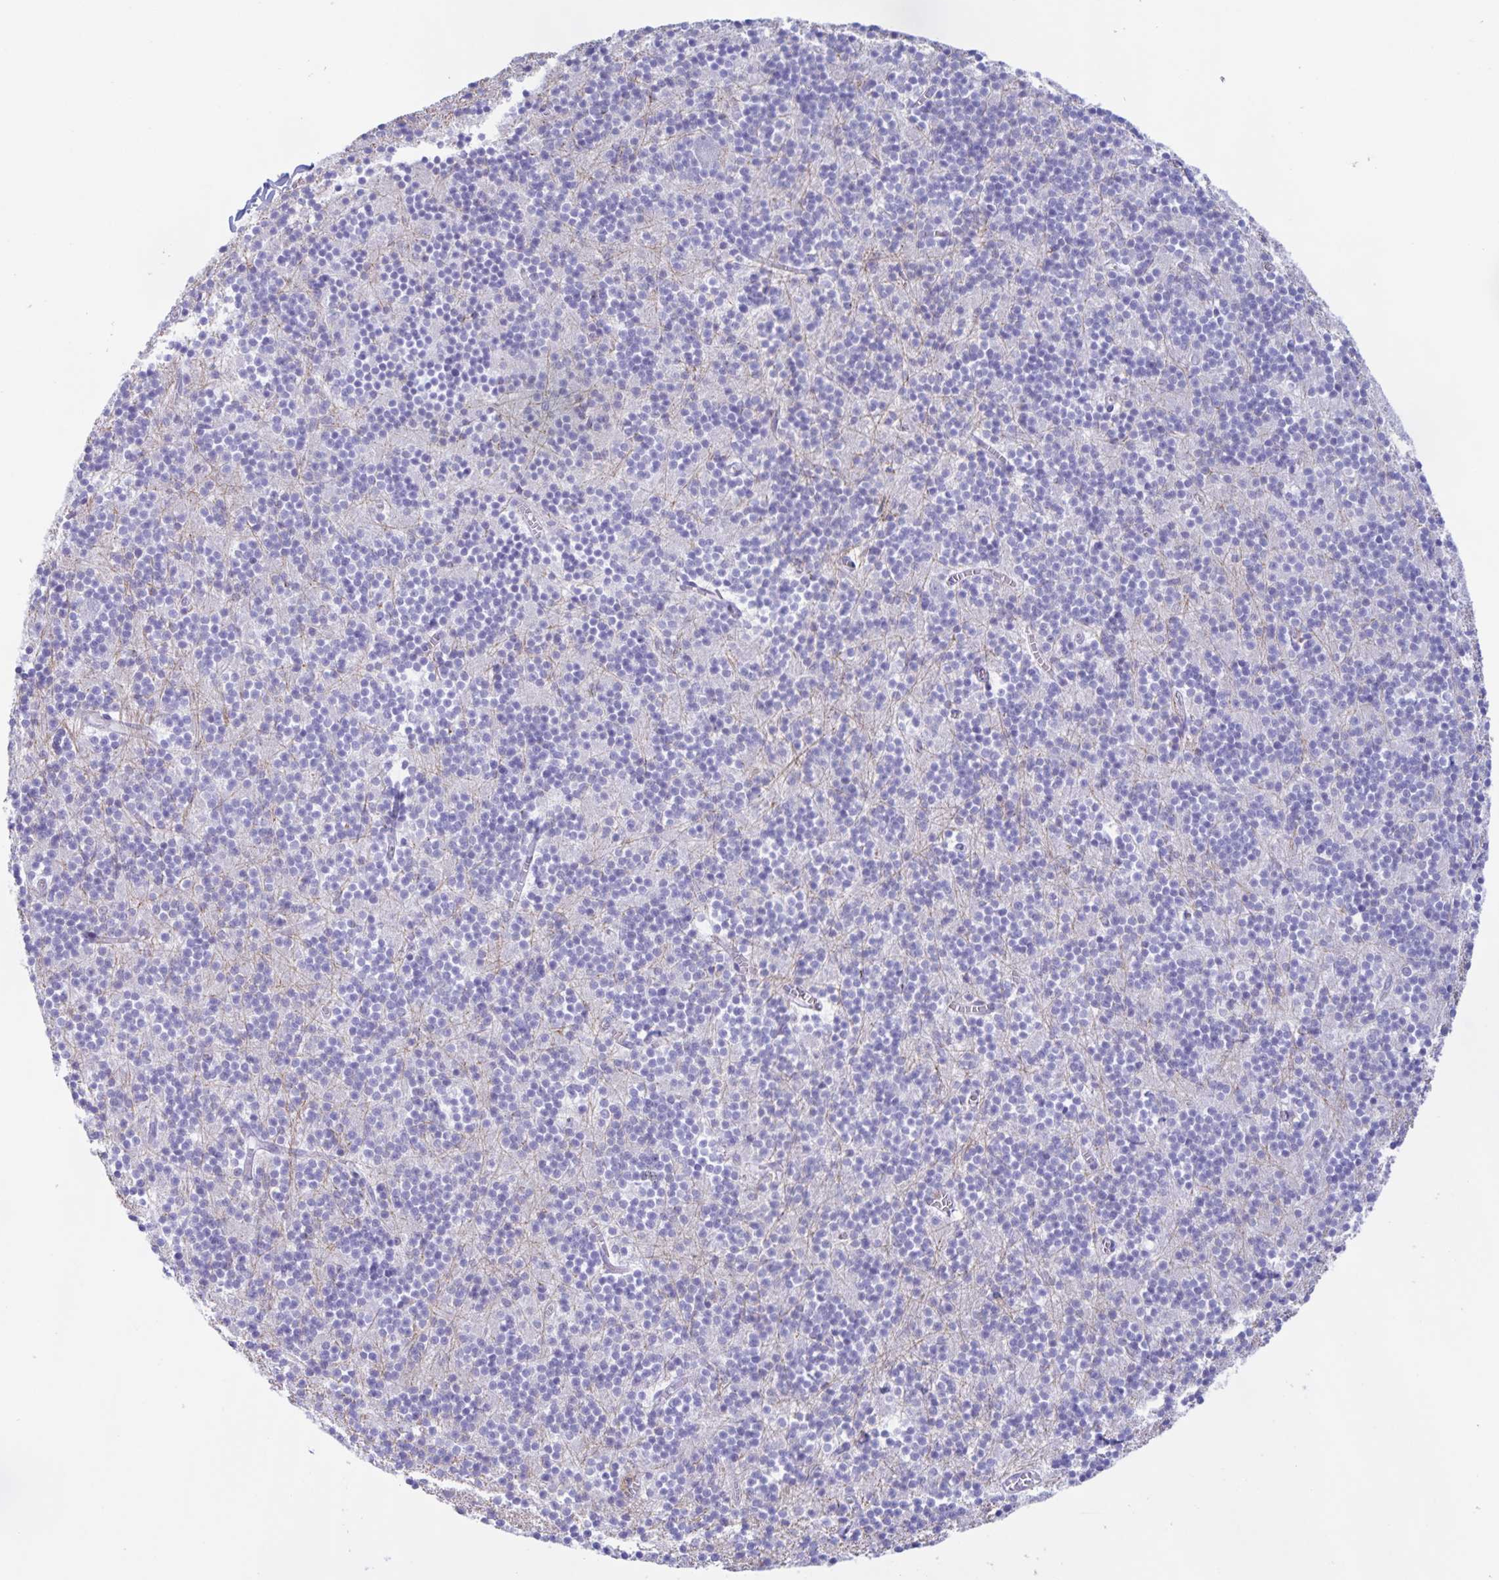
{"staining": {"intensity": "negative", "quantity": "none", "location": "none"}, "tissue": "cerebellum", "cell_type": "Cells in granular layer", "image_type": "normal", "snomed": [{"axis": "morphology", "description": "Normal tissue, NOS"}, {"axis": "topography", "description": "Cerebellum"}], "caption": "High power microscopy photomicrograph of an immunohistochemistry (IHC) photomicrograph of normal cerebellum, revealing no significant positivity in cells in granular layer.", "gene": "CATSPER4", "patient": {"sex": "male", "age": 54}}